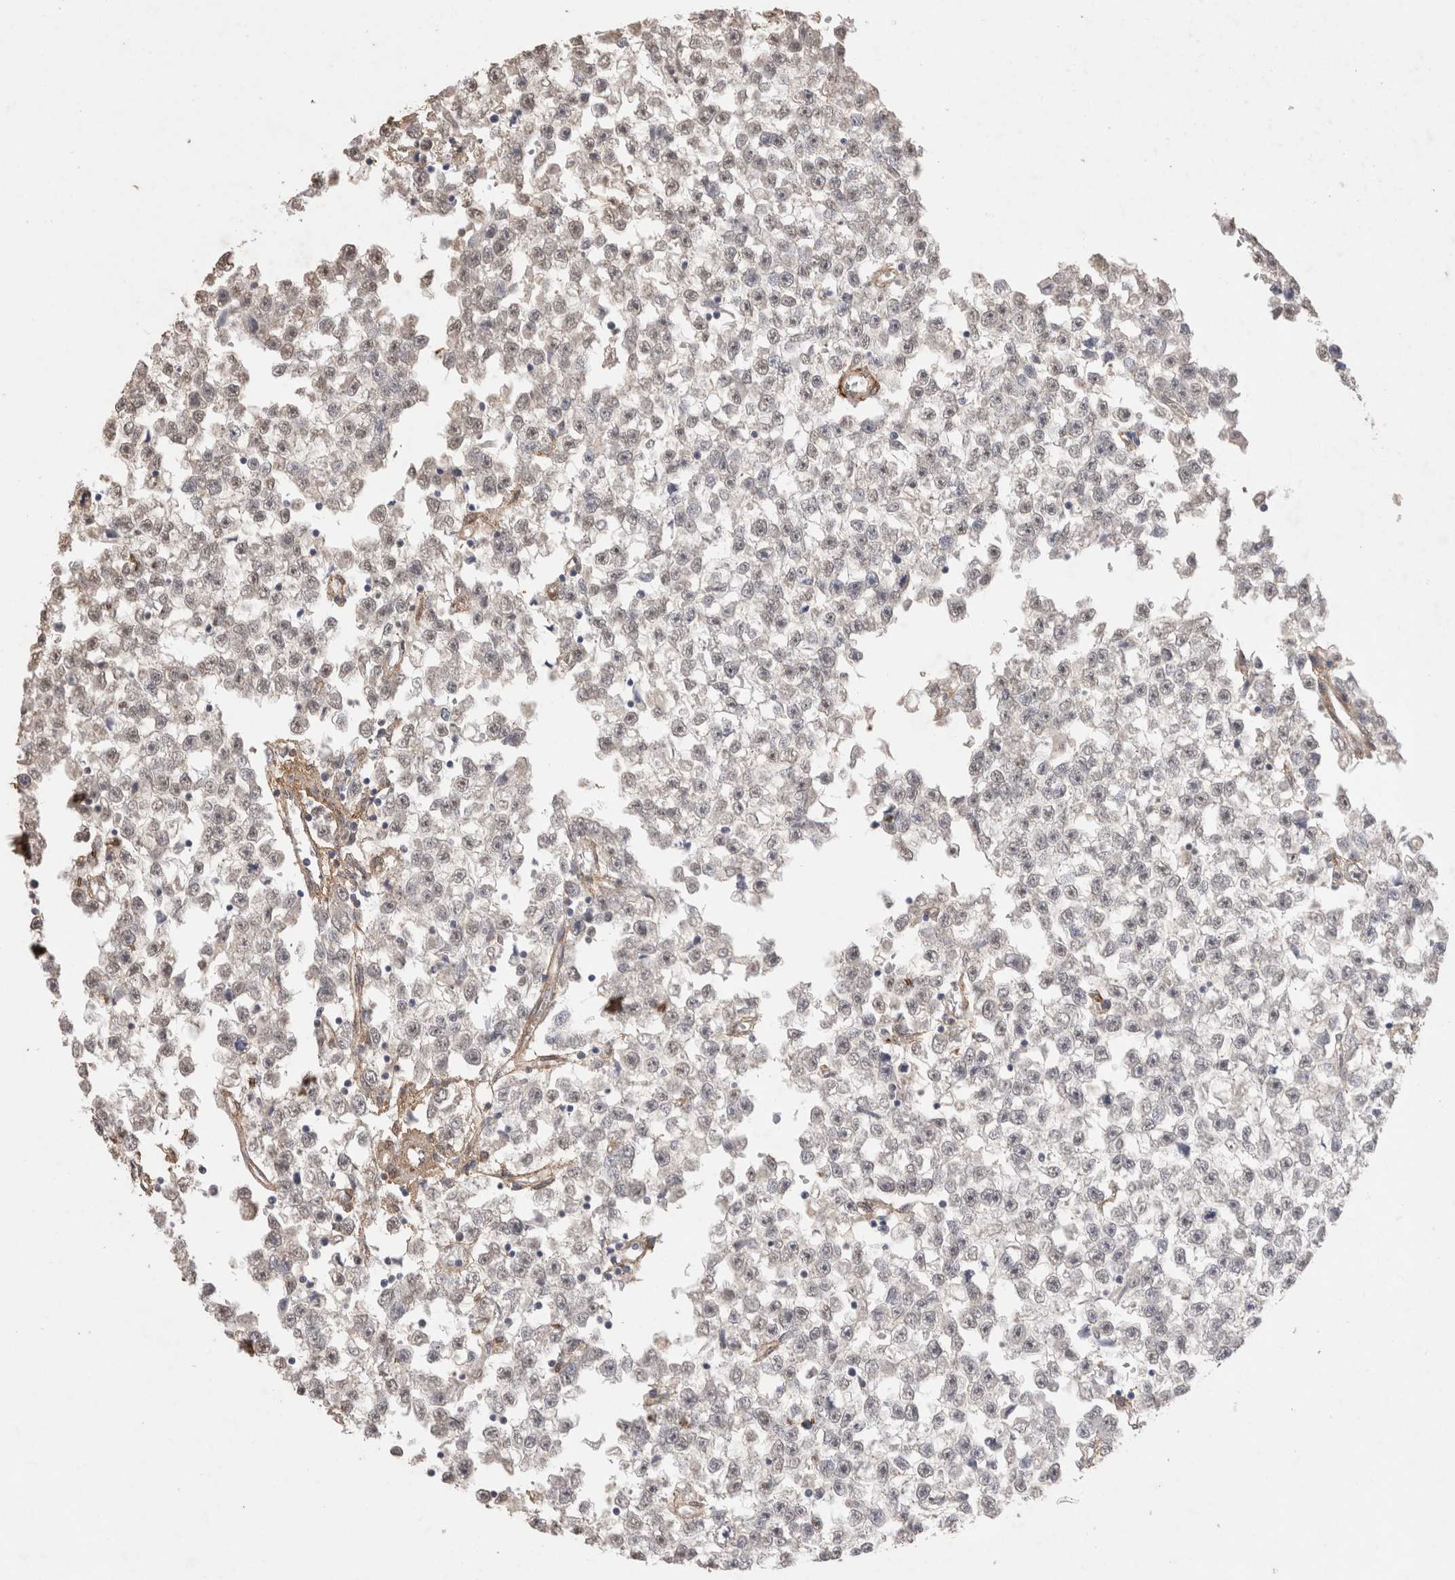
{"staining": {"intensity": "negative", "quantity": "none", "location": "none"}, "tissue": "testis cancer", "cell_type": "Tumor cells", "image_type": "cancer", "snomed": [{"axis": "morphology", "description": "Seminoma, NOS"}, {"axis": "morphology", "description": "Carcinoma, Embryonal, NOS"}, {"axis": "topography", "description": "Testis"}], "caption": "Testis cancer was stained to show a protein in brown. There is no significant staining in tumor cells.", "gene": "C1QTNF5", "patient": {"sex": "male", "age": 51}}